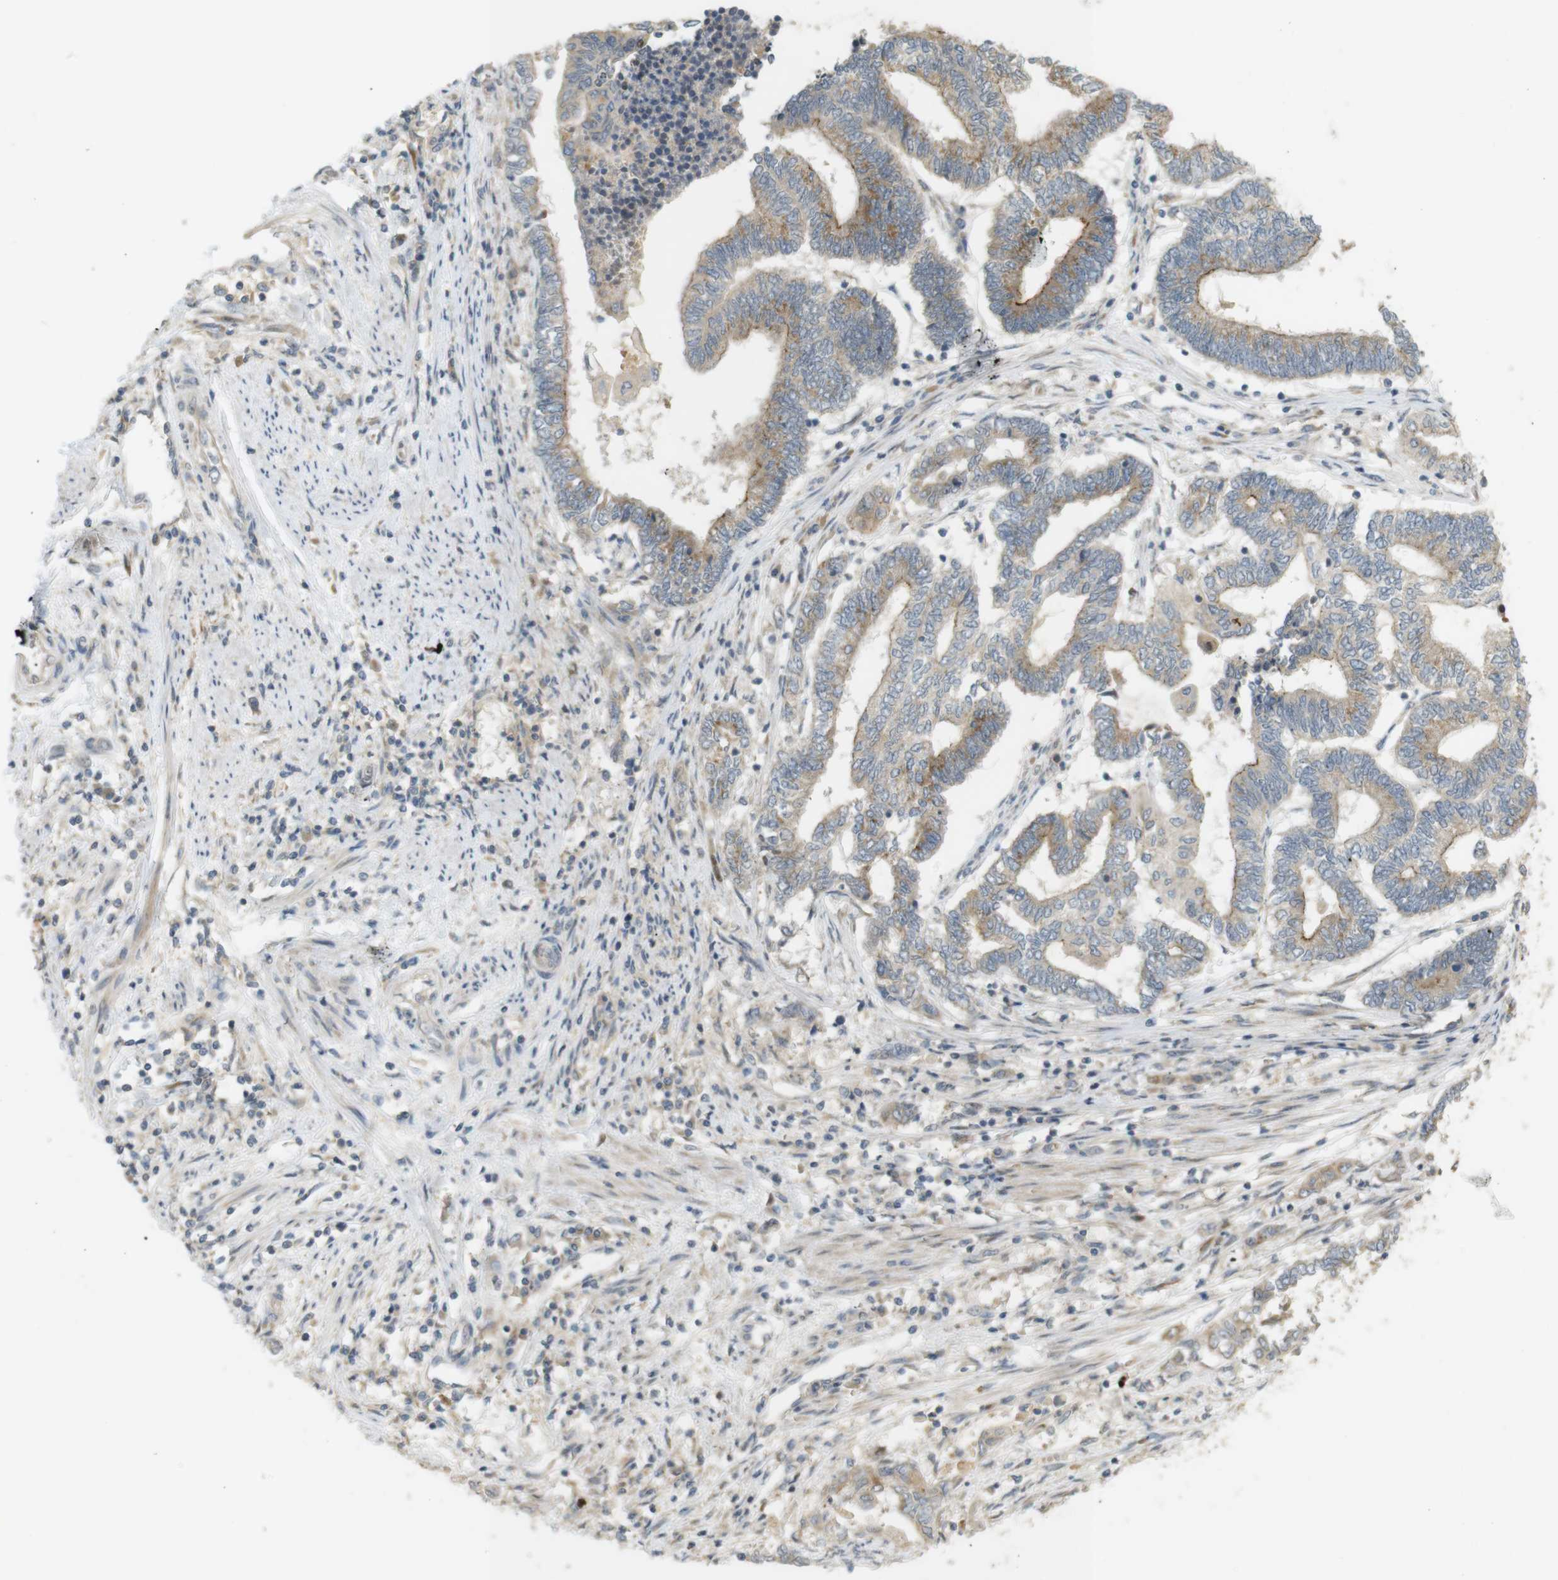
{"staining": {"intensity": "moderate", "quantity": "25%-75%", "location": "cytoplasmic/membranous"}, "tissue": "endometrial cancer", "cell_type": "Tumor cells", "image_type": "cancer", "snomed": [{"axis": "morphology", "description": "Adenocarcinoma, NOS"}, {"axis": "topography", "description": "Uterus"}, {"axis": "topography", "description": "Endometrium"}], "caption": "This is a micrograph of immunohistochemistry staining of adenocarcinoma (endometrial), which shows moderate expression in the cytoplasmic/membranous of tumor cells.", "gene": "CLRN3", "patient": {"sex": "female", "age": 70}}